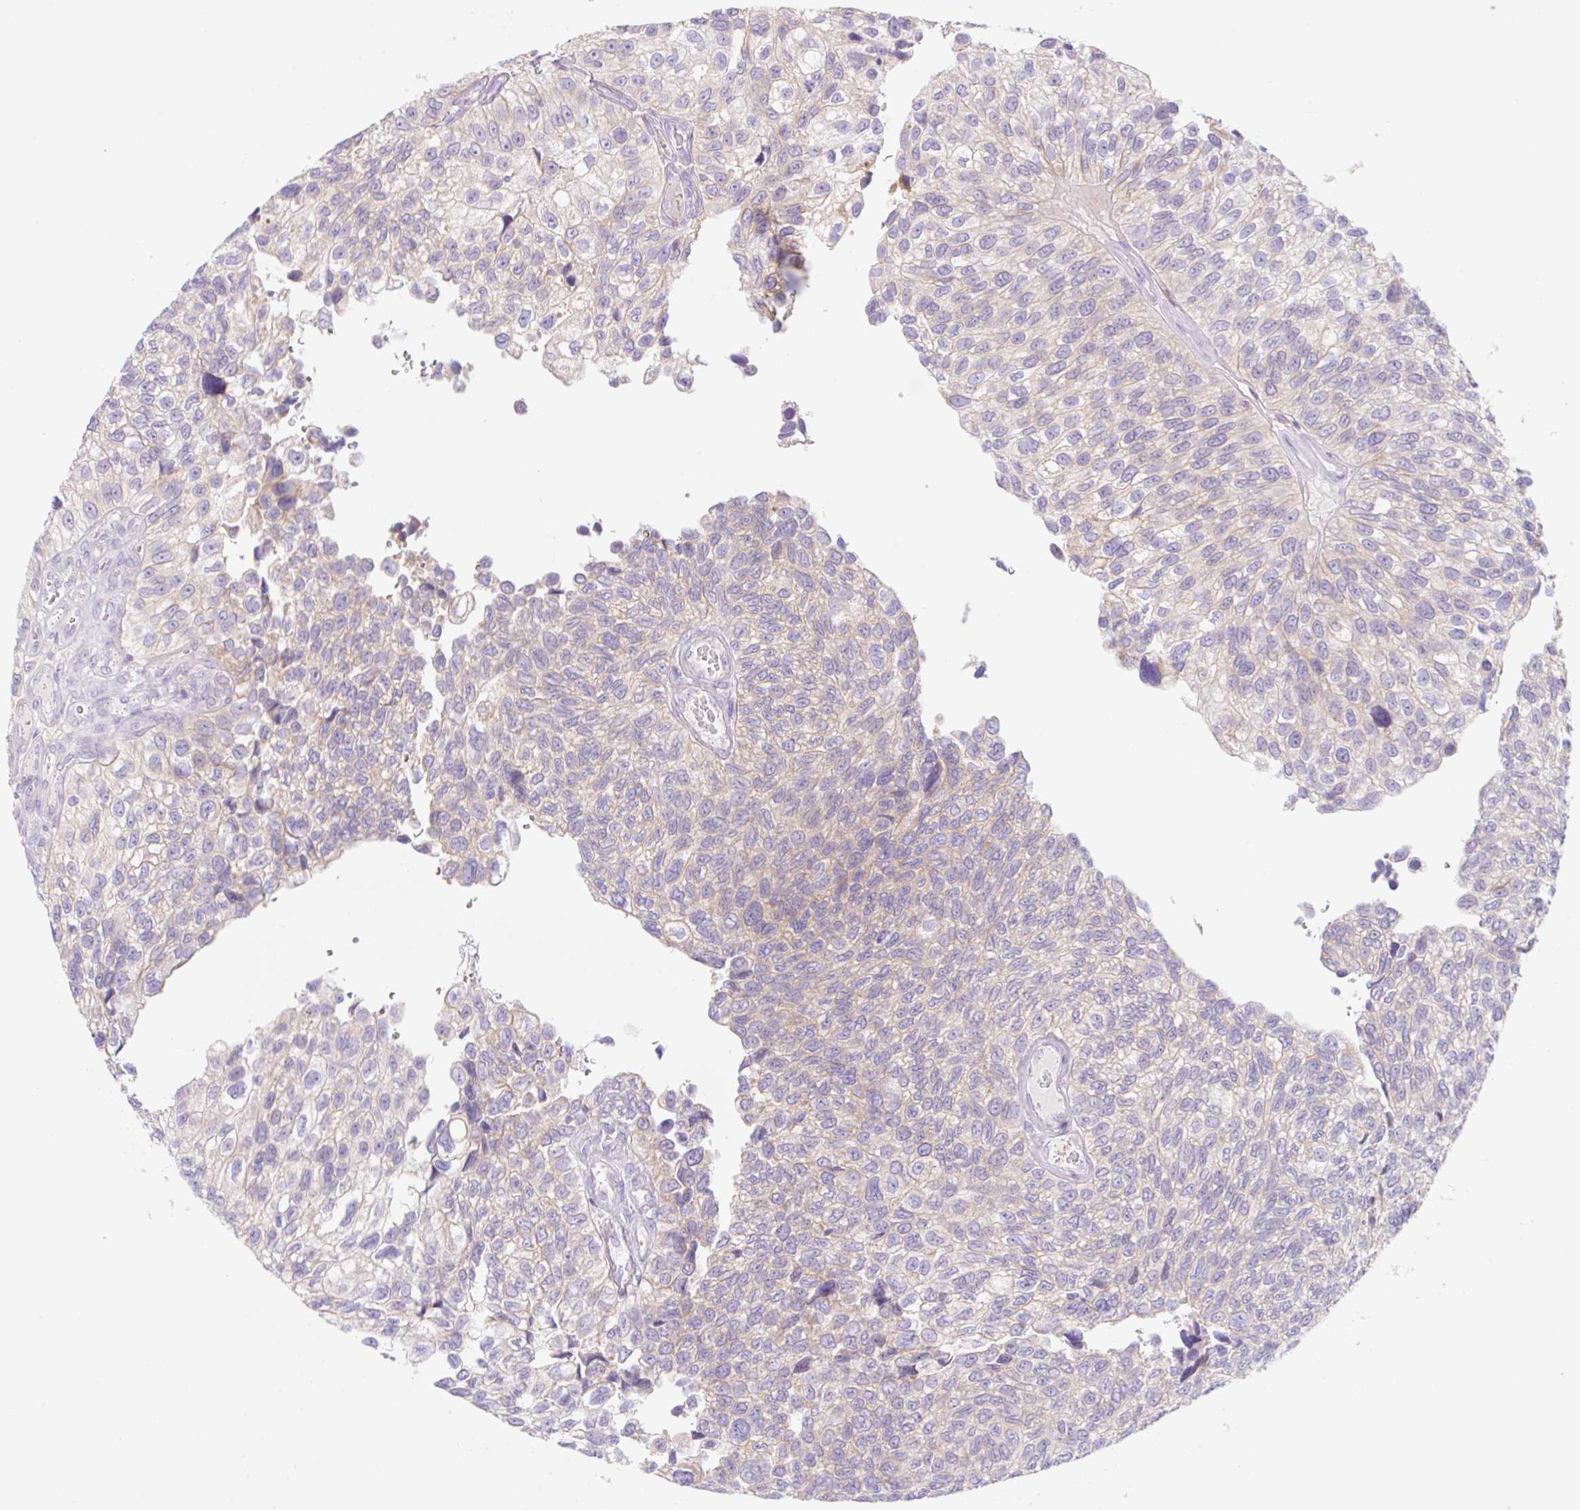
{"staining": {"intensity": "weak", "quantity": "<25%", "location": "cytoplasmic/membranous"}, "tissue": "urothelial cancer", "cell_type": "Tumor cells", "image_type": "cancer", "snomed": [{"axis": "morphology", "description": "Urothelial carcinoma, NOS"}, {"axis": "topography", "description": "Urinary bladder"}], "caption": "There is no significant expression in tumor cells of transitional cell carcinoma.", "gene": "LYVE1", "patient": {"sex": "male", "age": 87}}